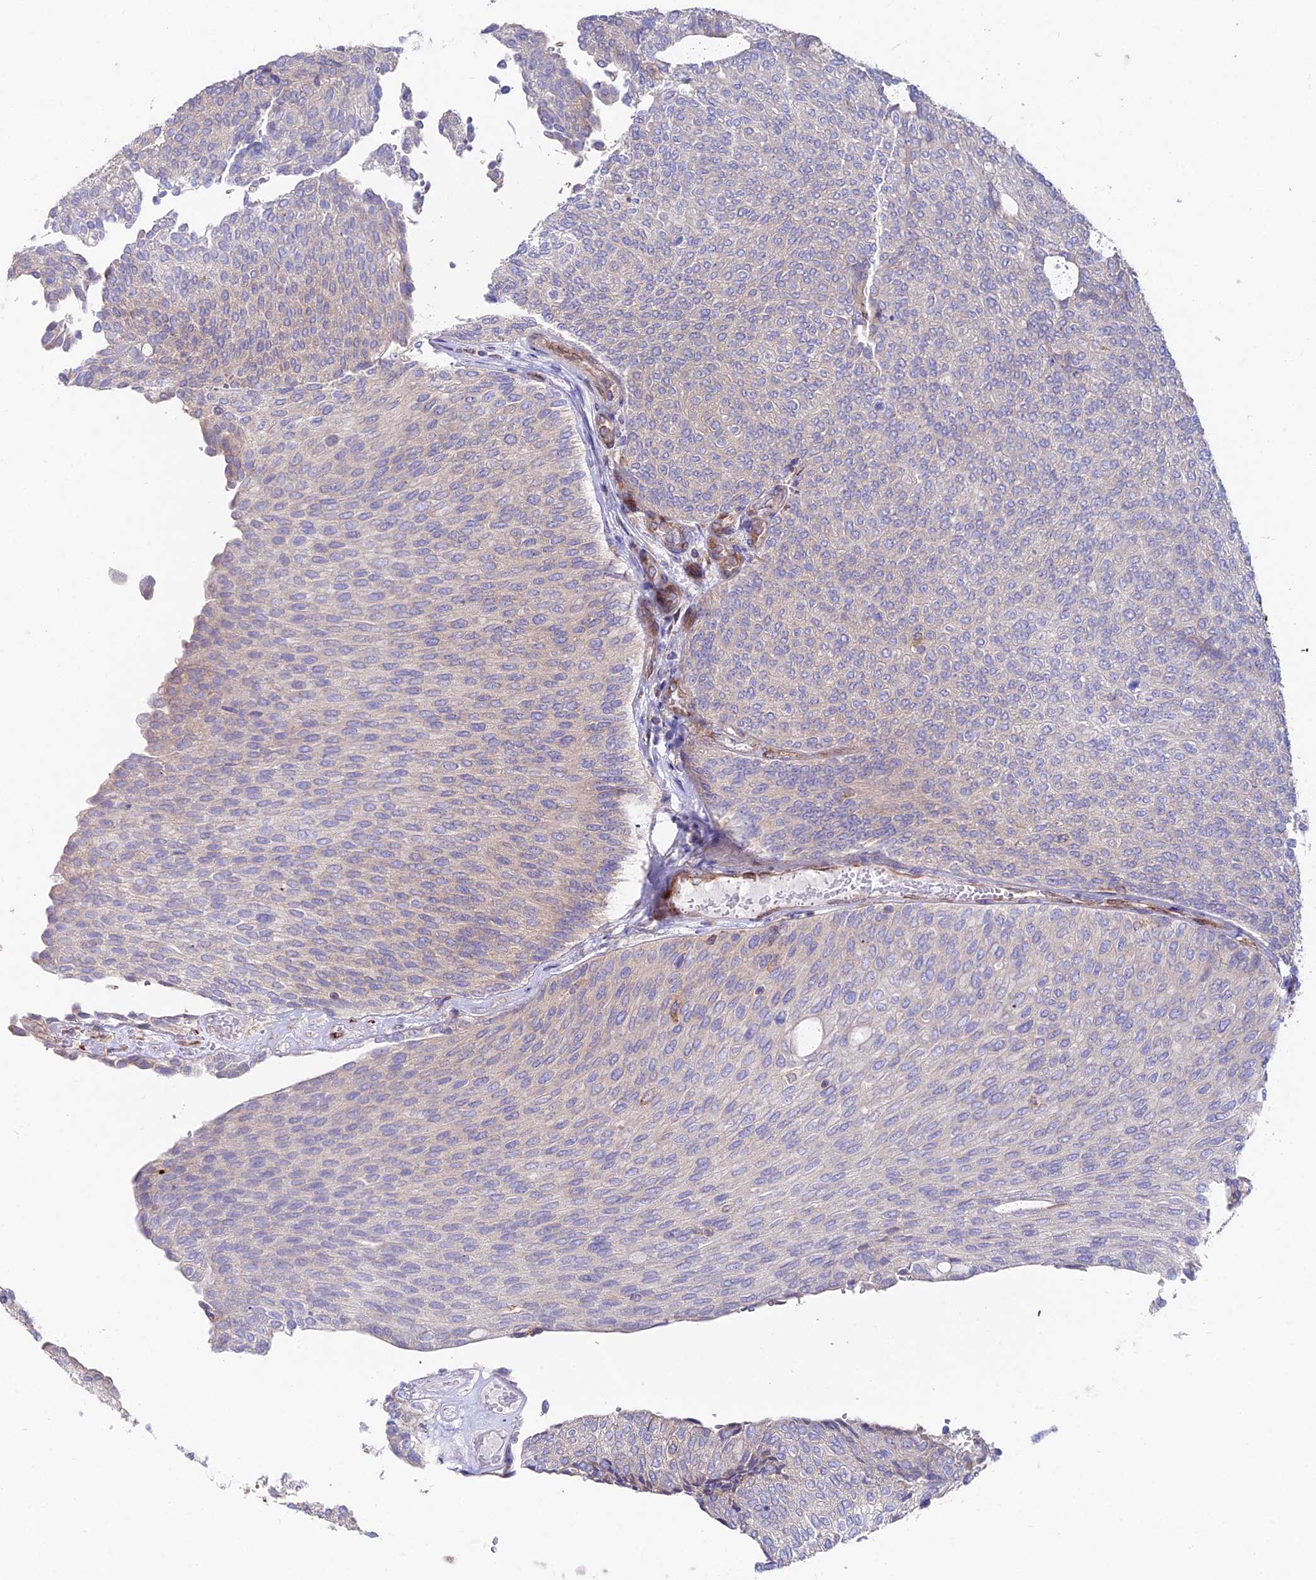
{"staining": {"intensity": "negative", "quantity": "none", "location": "none"}, "tissue": "urothelial cancer", "cell_type": "Tumor cells", "image_type": "cancer", "snomed": [{"axis": "morphology", "description": "Urothelial carcinoma, Low grade"}, {"axis": "topography", "description": "Urinary bladder"}], "caption": "Photomicrograph shows no significant protein positivity in tumor cells of urothelial cancer.", "gene": "EIF3K", "patient": {"sex": "female", "age": 79}}